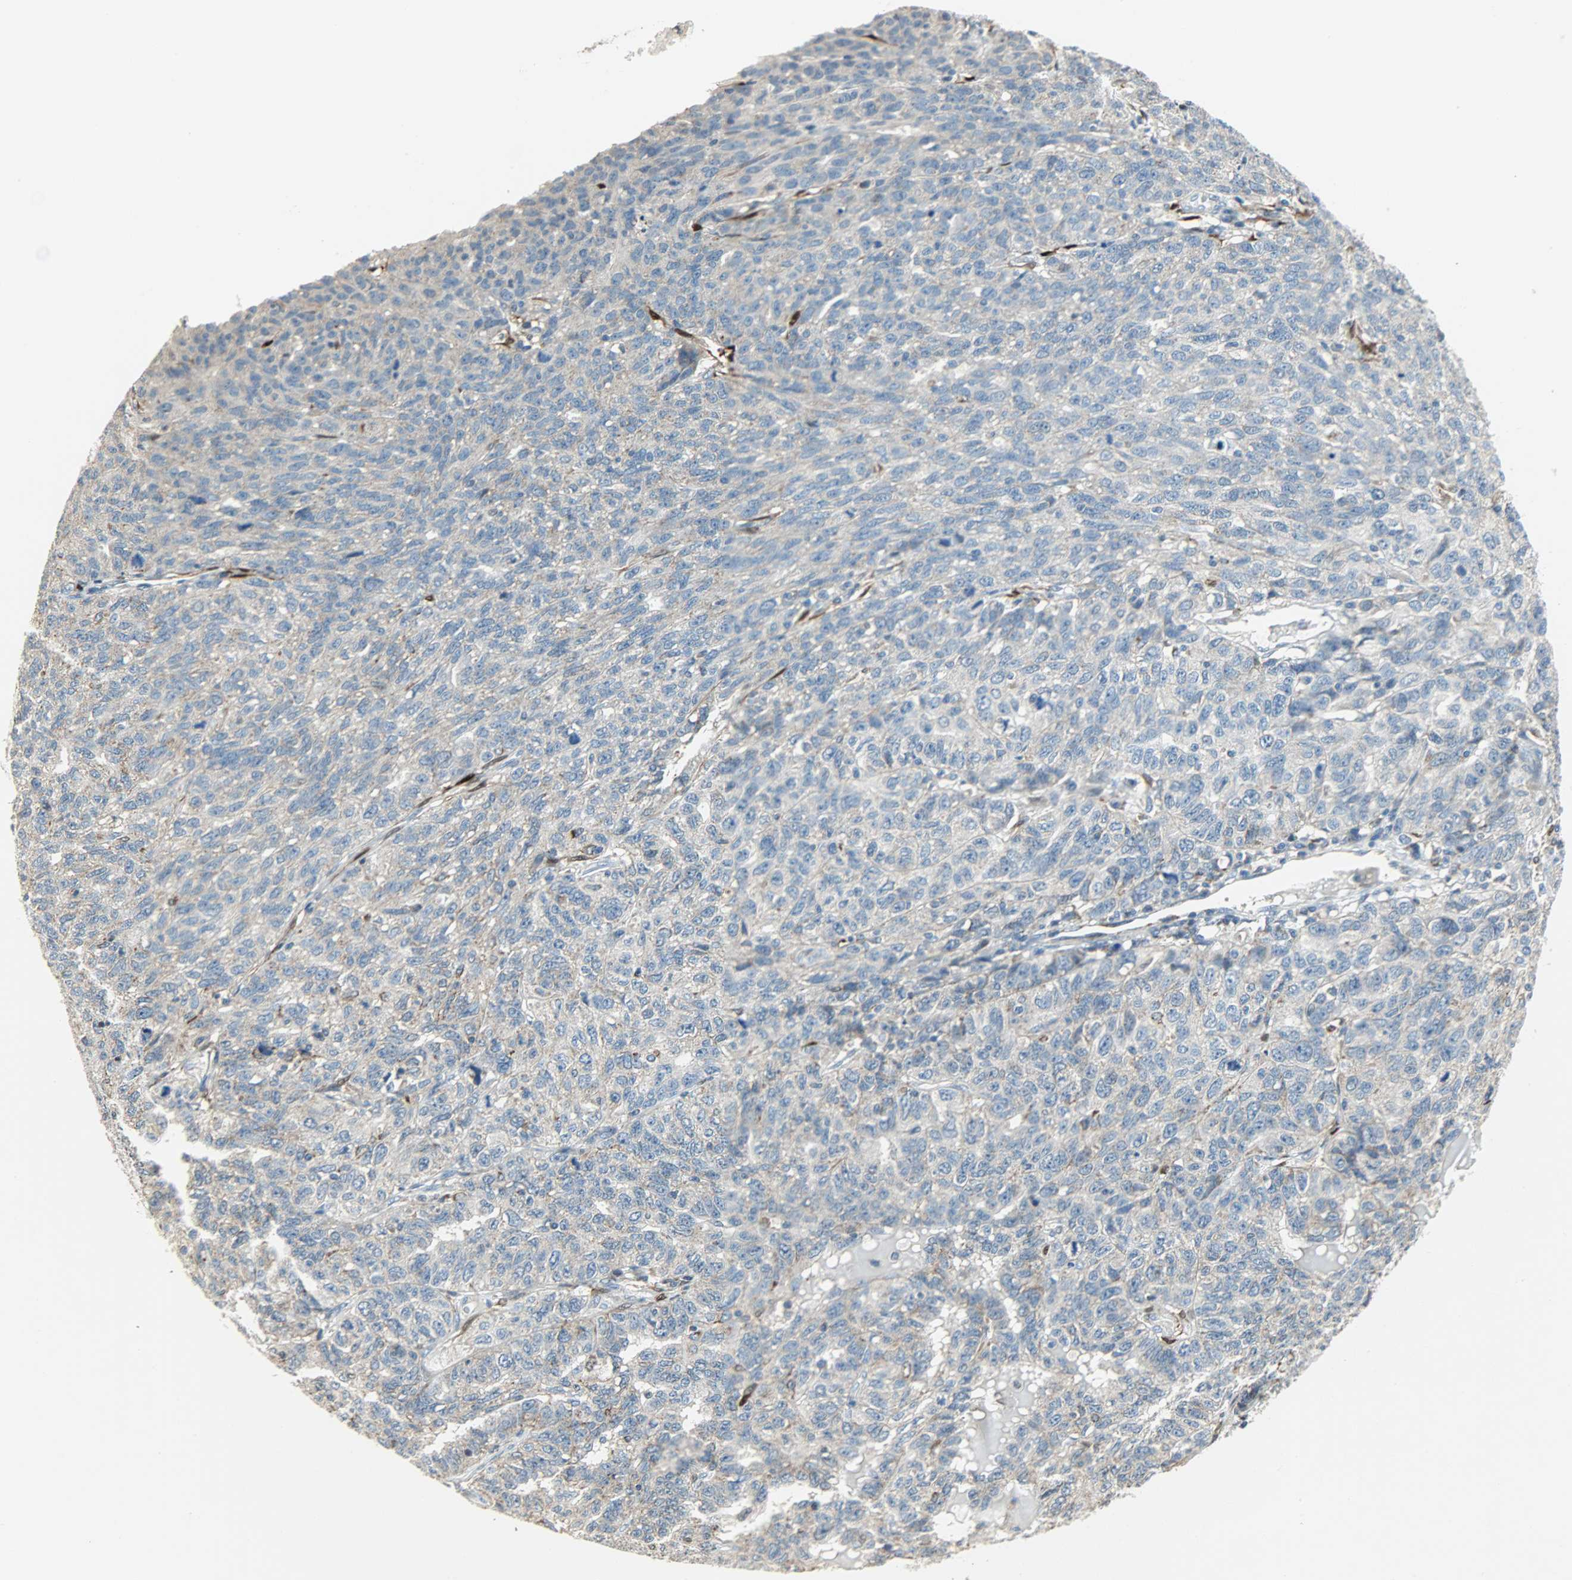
{"staining": {"intensity": "negative", "quantity": "none", "location": "none"}, "tissue": "ovarian cancer", "cell_type": "Tumor cells", "image_type": "cancer", "snomed": [{"axis": "morphology", "description": "Cystadenocarcinoma, serous, NOS"}, {"axis": "topography", "description": "Ovary"}], "caption": "This histopathology image is of ovarian serous cystadenocarcinoma stained with immunohistochemistry (IHC) to label a protein in brown with the nuclei are counter-stained blue. There is no positivity in tumor cells.", "gene": "PPP1R1B", "patient": {"sex": "female", "age": 71}}